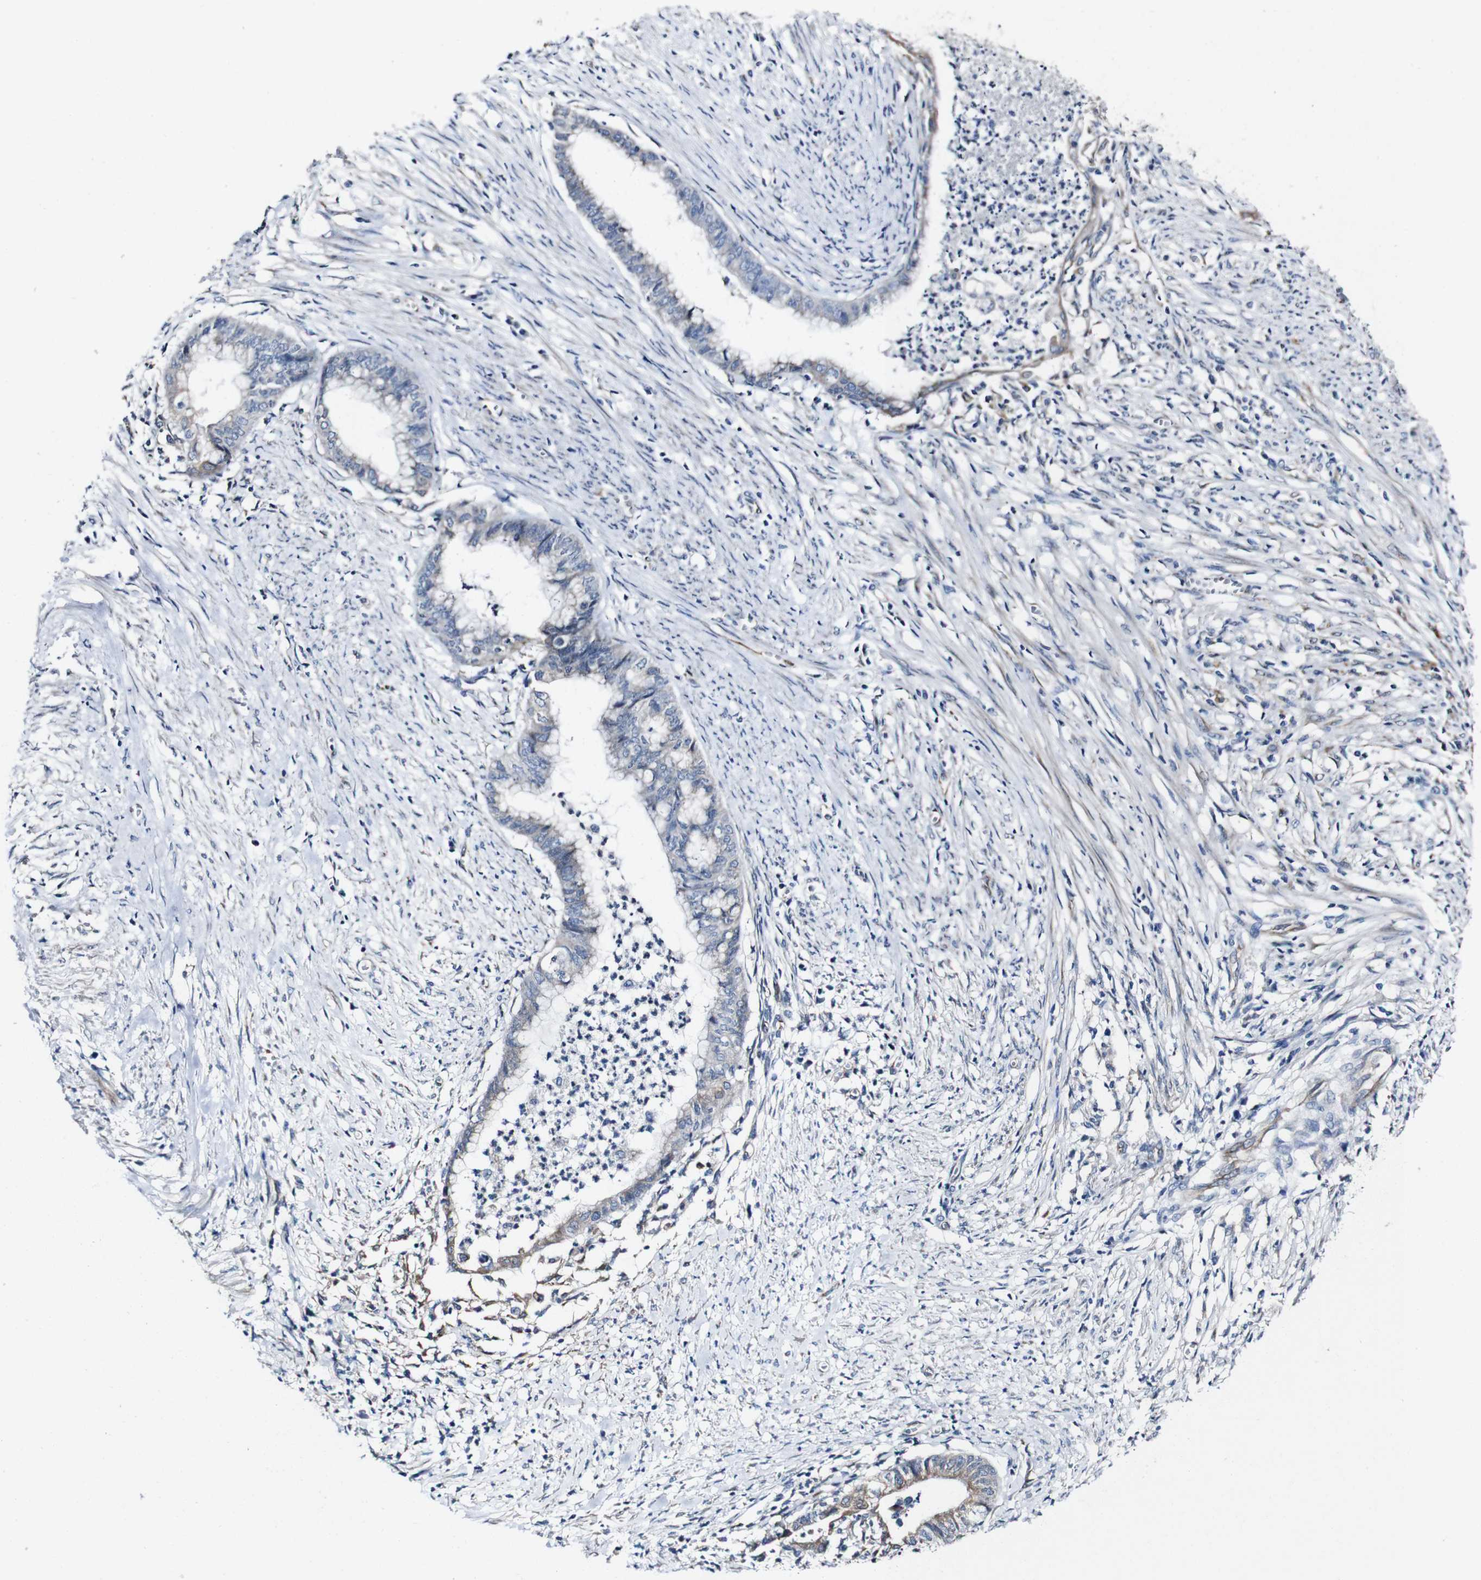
{"staining": {"intensity": "weak", "quantity": "<25%", "location": "cytoplasmic/membranous"}, "tissue": "endometrial cancer", "cell_type": "Tumor cells", "image_type": "cancer", "snomed": [{"axis": "morphology", "description": "Necrosis, NOS"}, {"axis": "morphology", "description": "Adenocarcinoma, NOS"}, {"axis": "topography", "description": "Endometrium"}], "caption": "This is an immunohistochemistry (IHC) micrograph of human endometrial cancer (adenocarcinoma). There is no expression in tumor cells.", "gene": "GRAMD1A", "patient": {"sex": "female", "age": 79}}